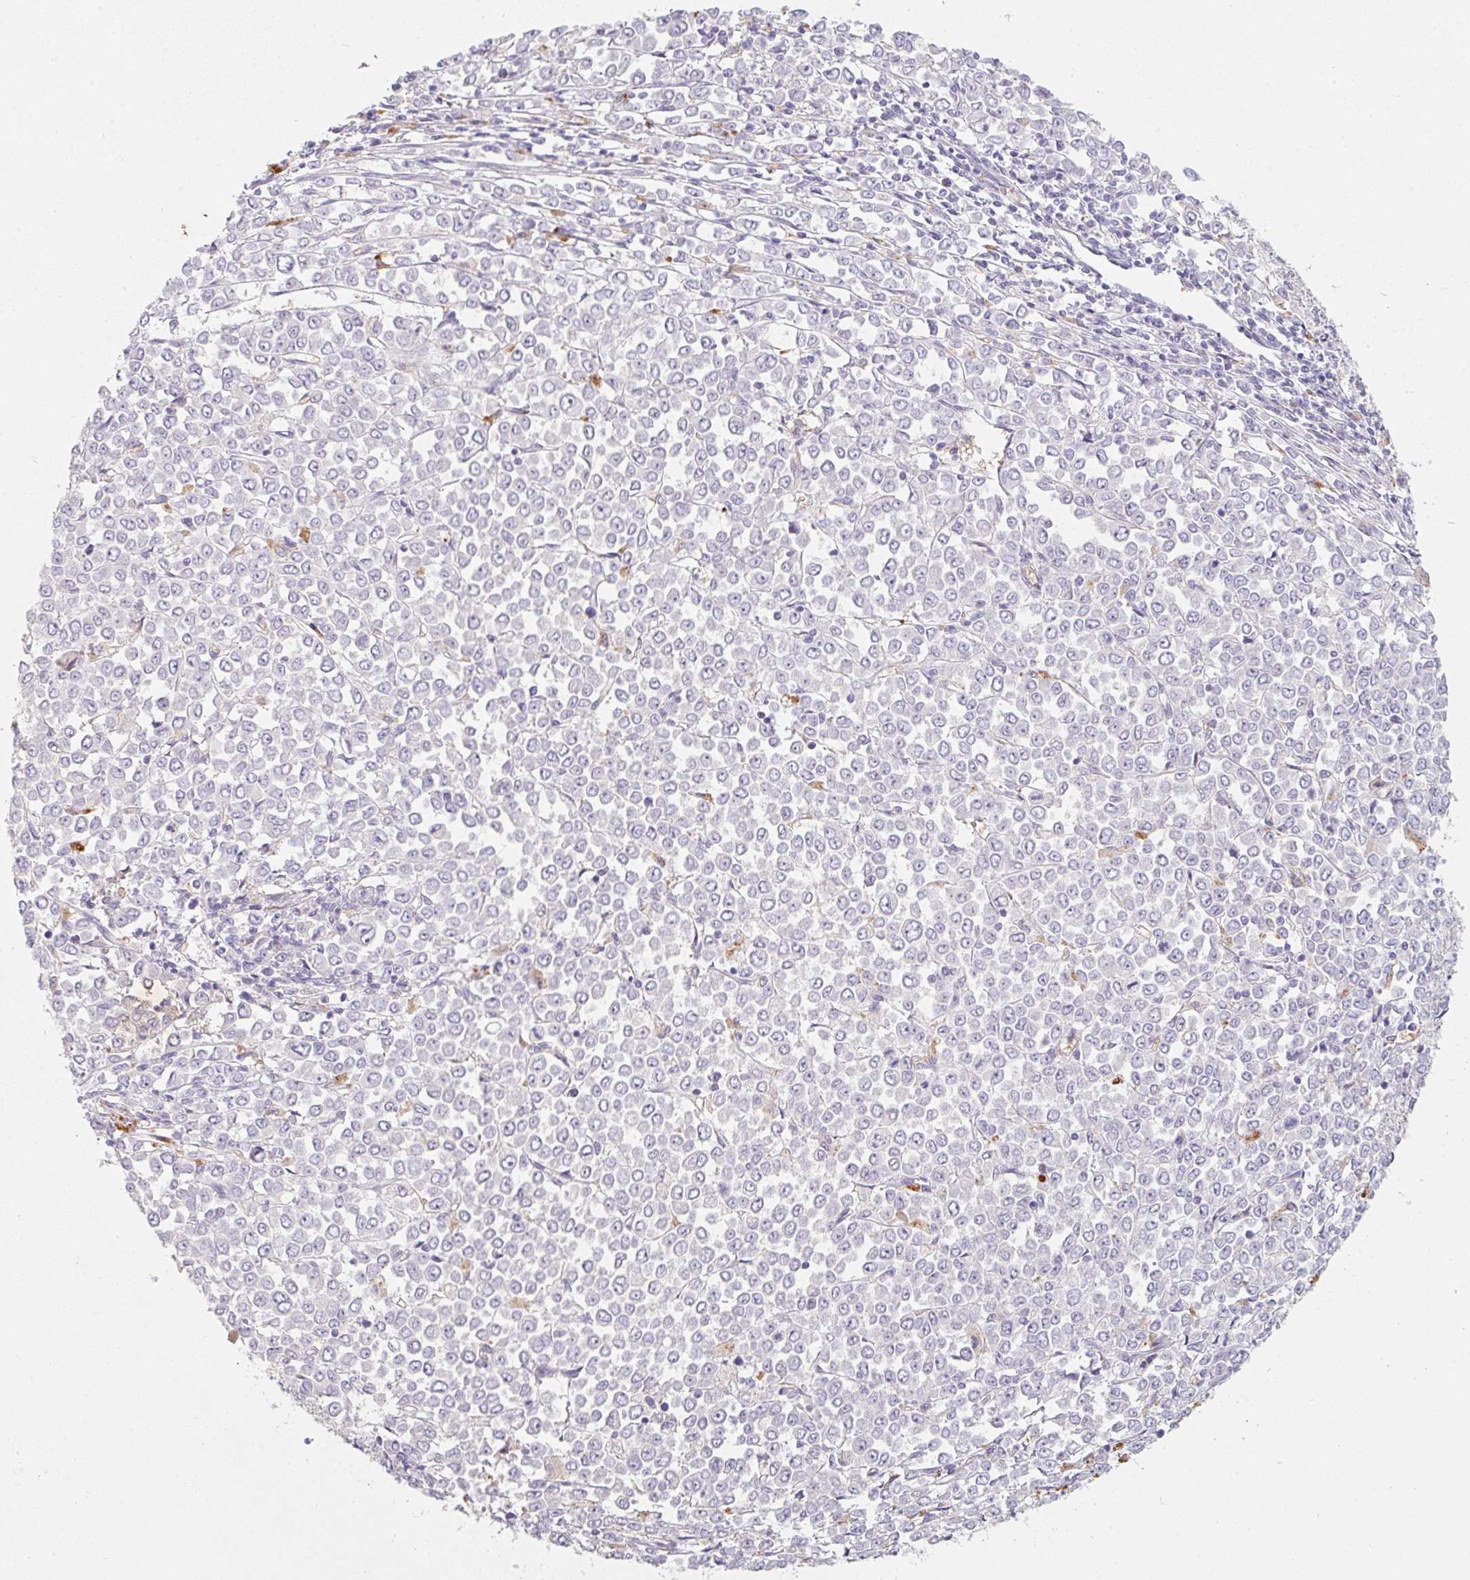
{"staining": {"intensity": "negative", "quantity": "none", "location": "none"}, "tissue": "stomach cancer", "cell_type": "Tumor cells", "image_type": "cancer", "snomed": [{"axis": "morphology", "description": "Adenocarcinoma, NOS"}, {"axis": "topography", "description": "Stomach, upper"}], "caption": "Adenocarcinoma (stomach) was stained to show a protein in brown. There is no significant staining in tumor cells. Nuclei are stained in blue.", "gene": "DCD", "patient": {"sex": "male", "age": 70}}